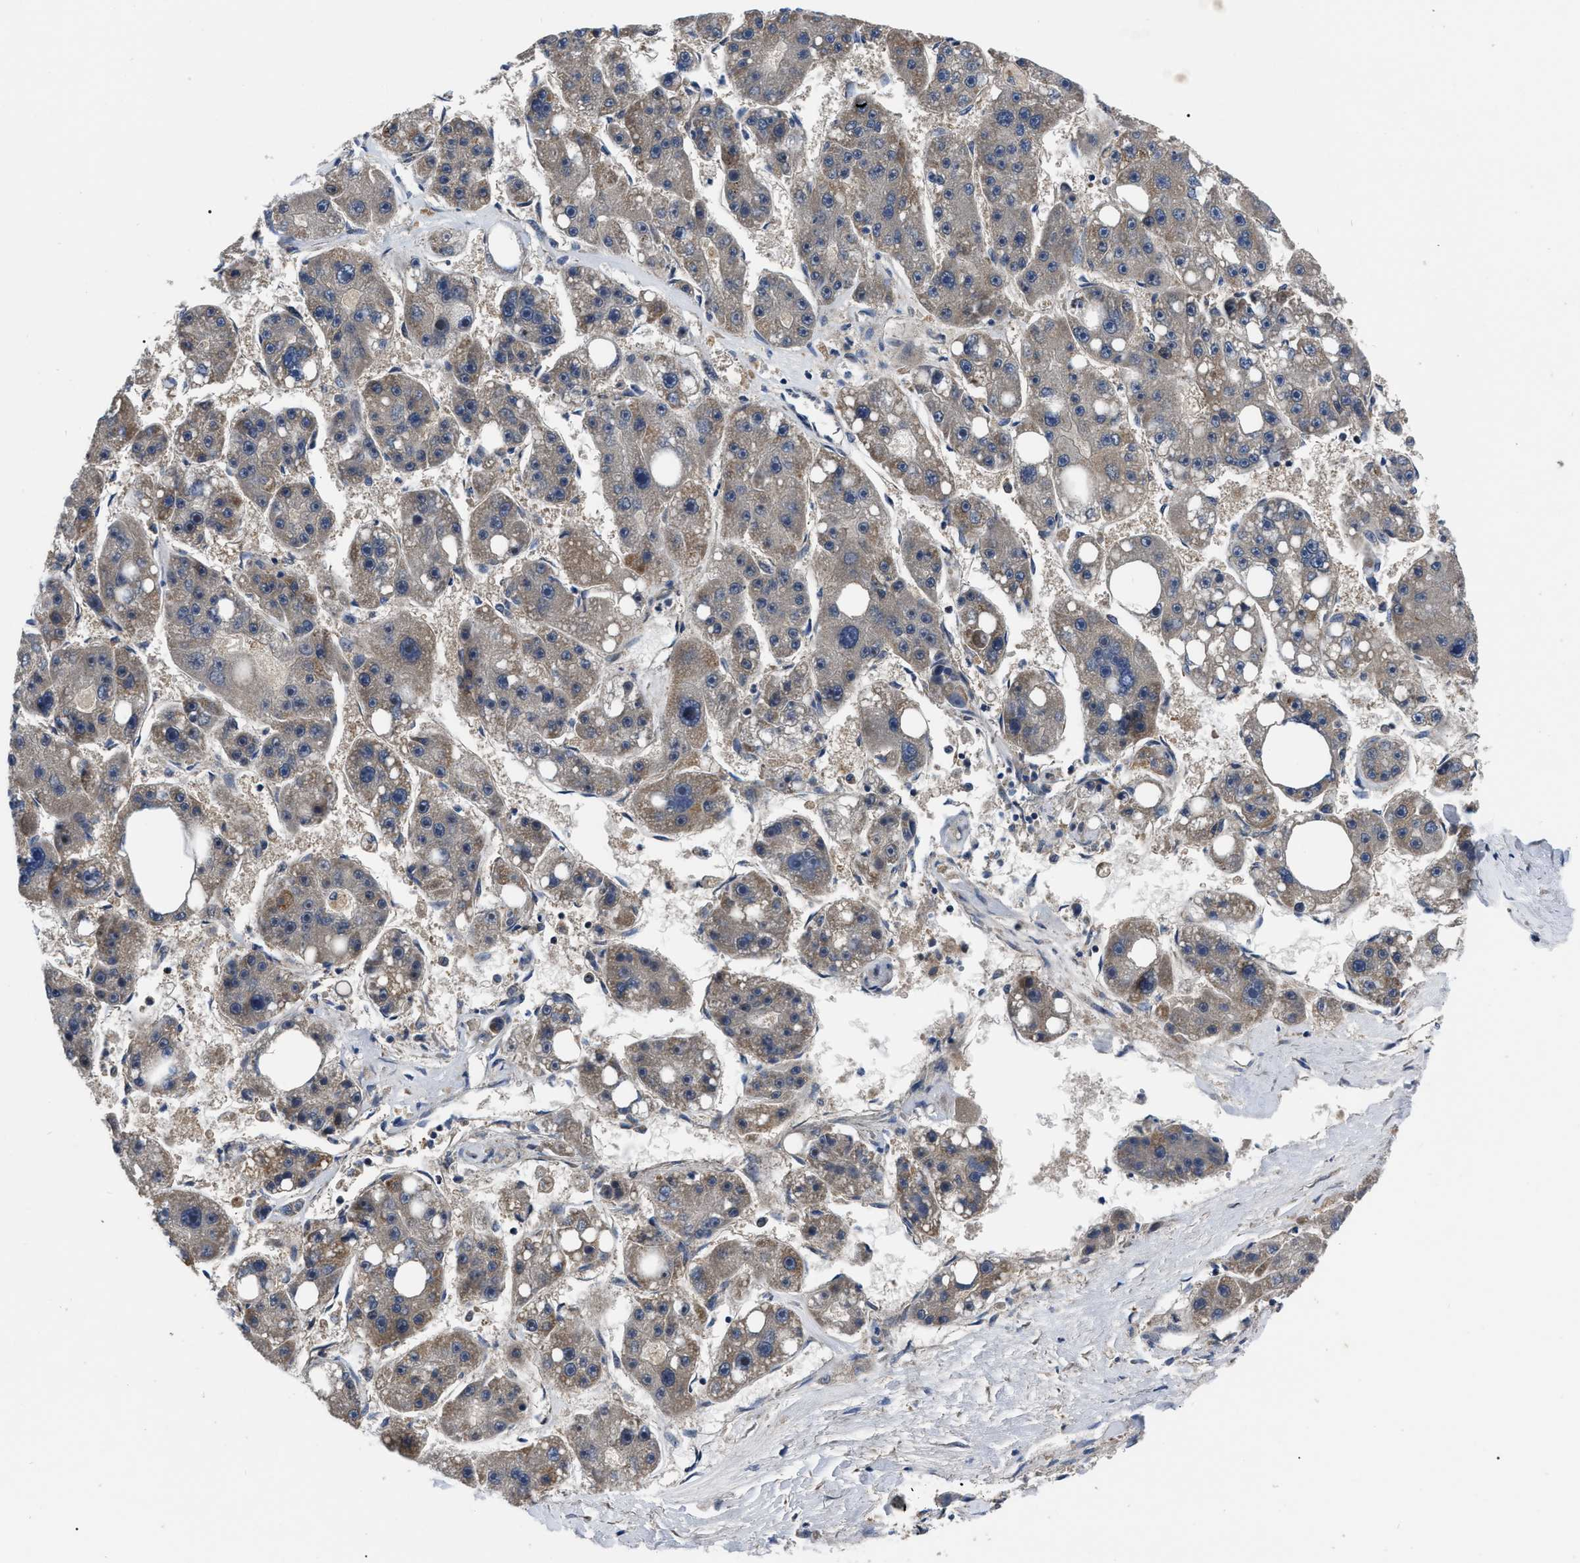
{"staining": {"intensity": "weak", "quantity": ">75%", "location": "cytoplasmic/membranous"}, "tissue": "liver cancer", "cell_type": "Tumor cells", "image_type": "cancer", "snomed": [{"axis": "morphology", "description": "Carcinoma, Hepatocellular, NOS"}, {"axis": "topography", "description": "Liver"}], "caption": "This is a histology image of IHC staining of liver cancer, which shows weak positivity in the cytoplasmic/membranous of tumor cells.", "gene": "PPWD1", "patient": {"sex": "female", "age": 61}}